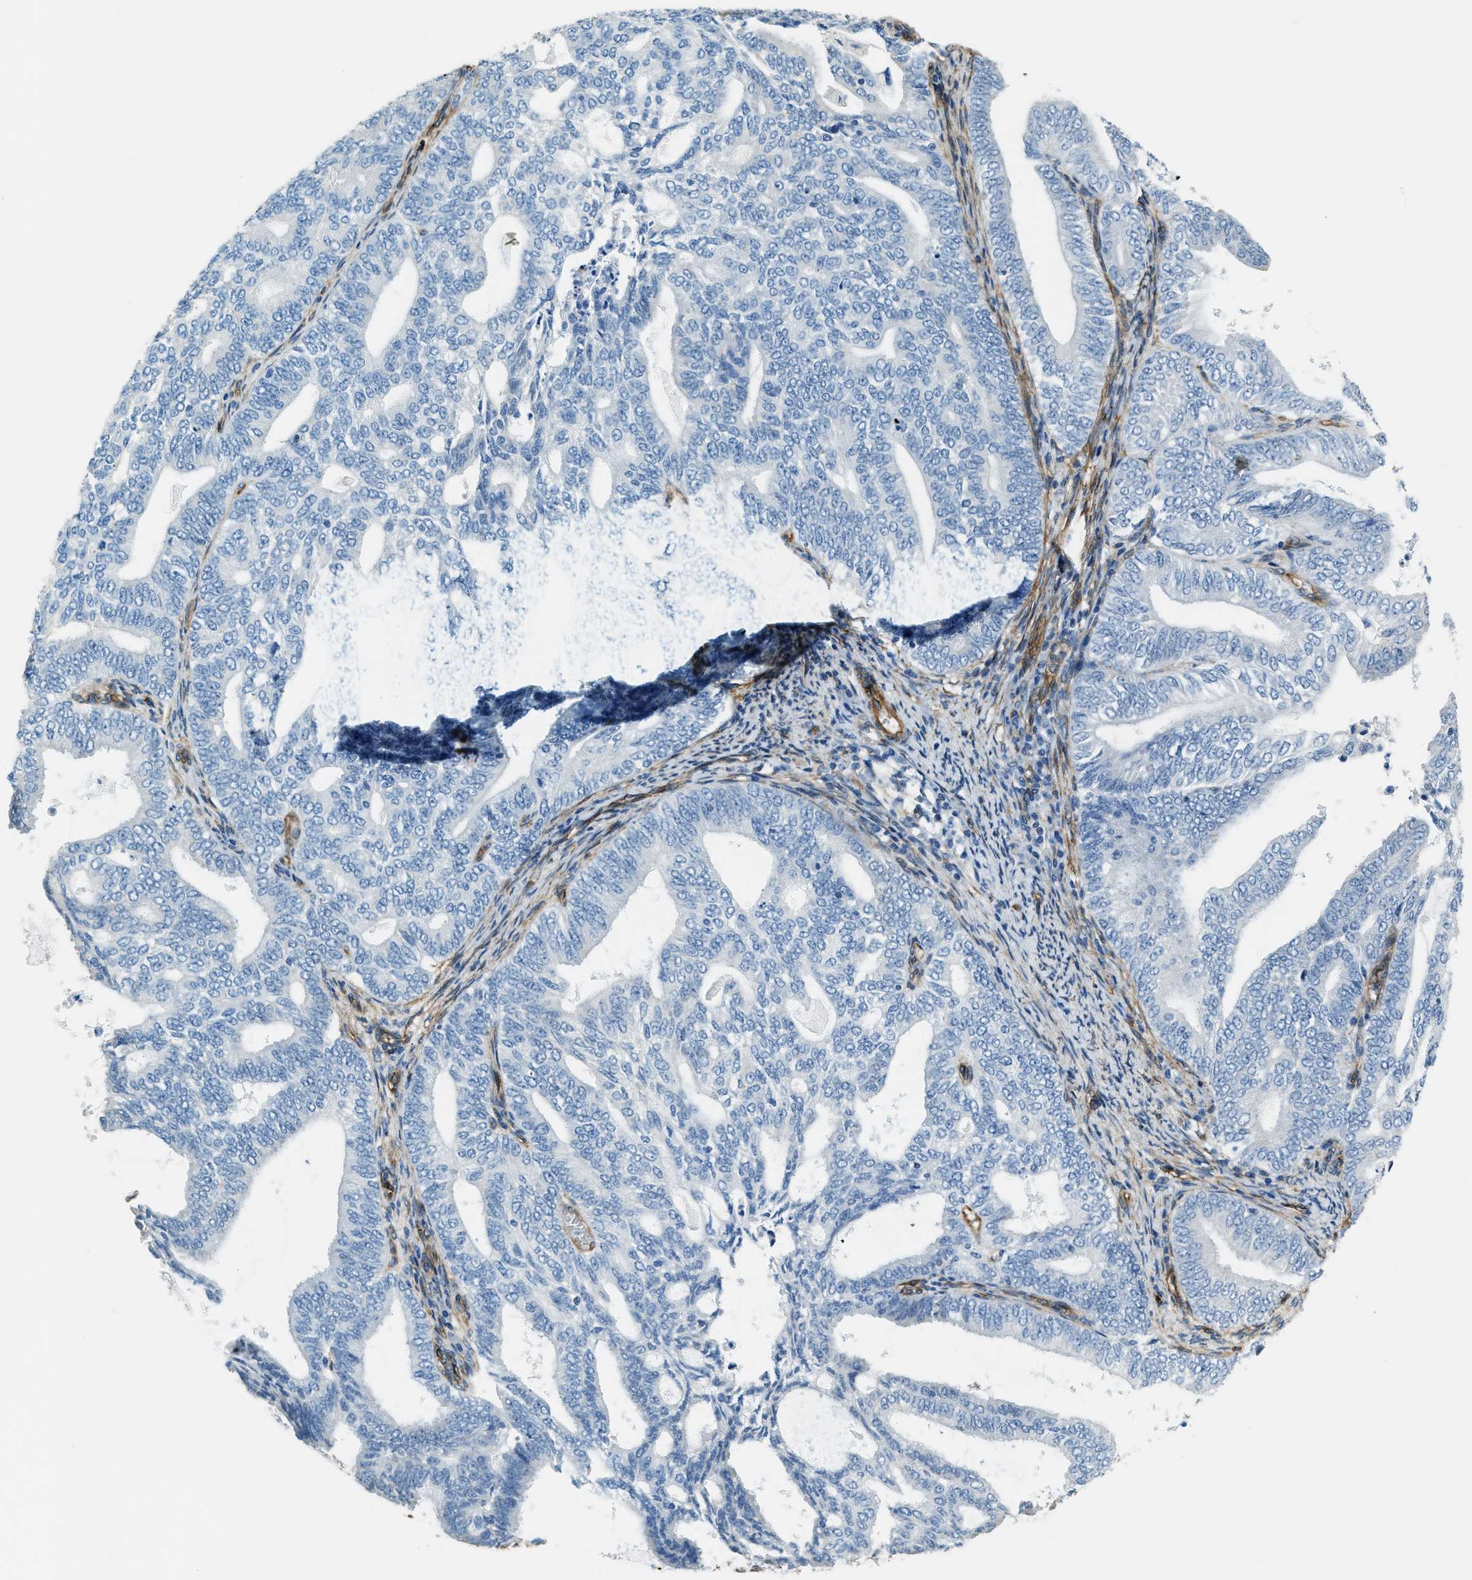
{"staining": {"intensity": "negative", "quantity": "none", "location": "none"}, "tissue": "endometrial cancer", "cell_type": "Tumor cells", "image_type": "cancer", "snomed": [{"axis": "morphology", "description": "Adenocarcinoma, NOS"}, {"axis": "topography", "description": "Endometrium"}], "caption": "Endometrial cancer (adenocarcinoma) was stained to show a protein in brown. There is no significant staining in tumor cells. The staining was performed using DAB (3,3'-diaminobenzidine) to visualize the protein expression in brown, while the nuclei were stained in blue with hematoxylin (Magnification: 20x).", "gene": "TMEM43", "patient": {"sex": "female", "age": 58}}